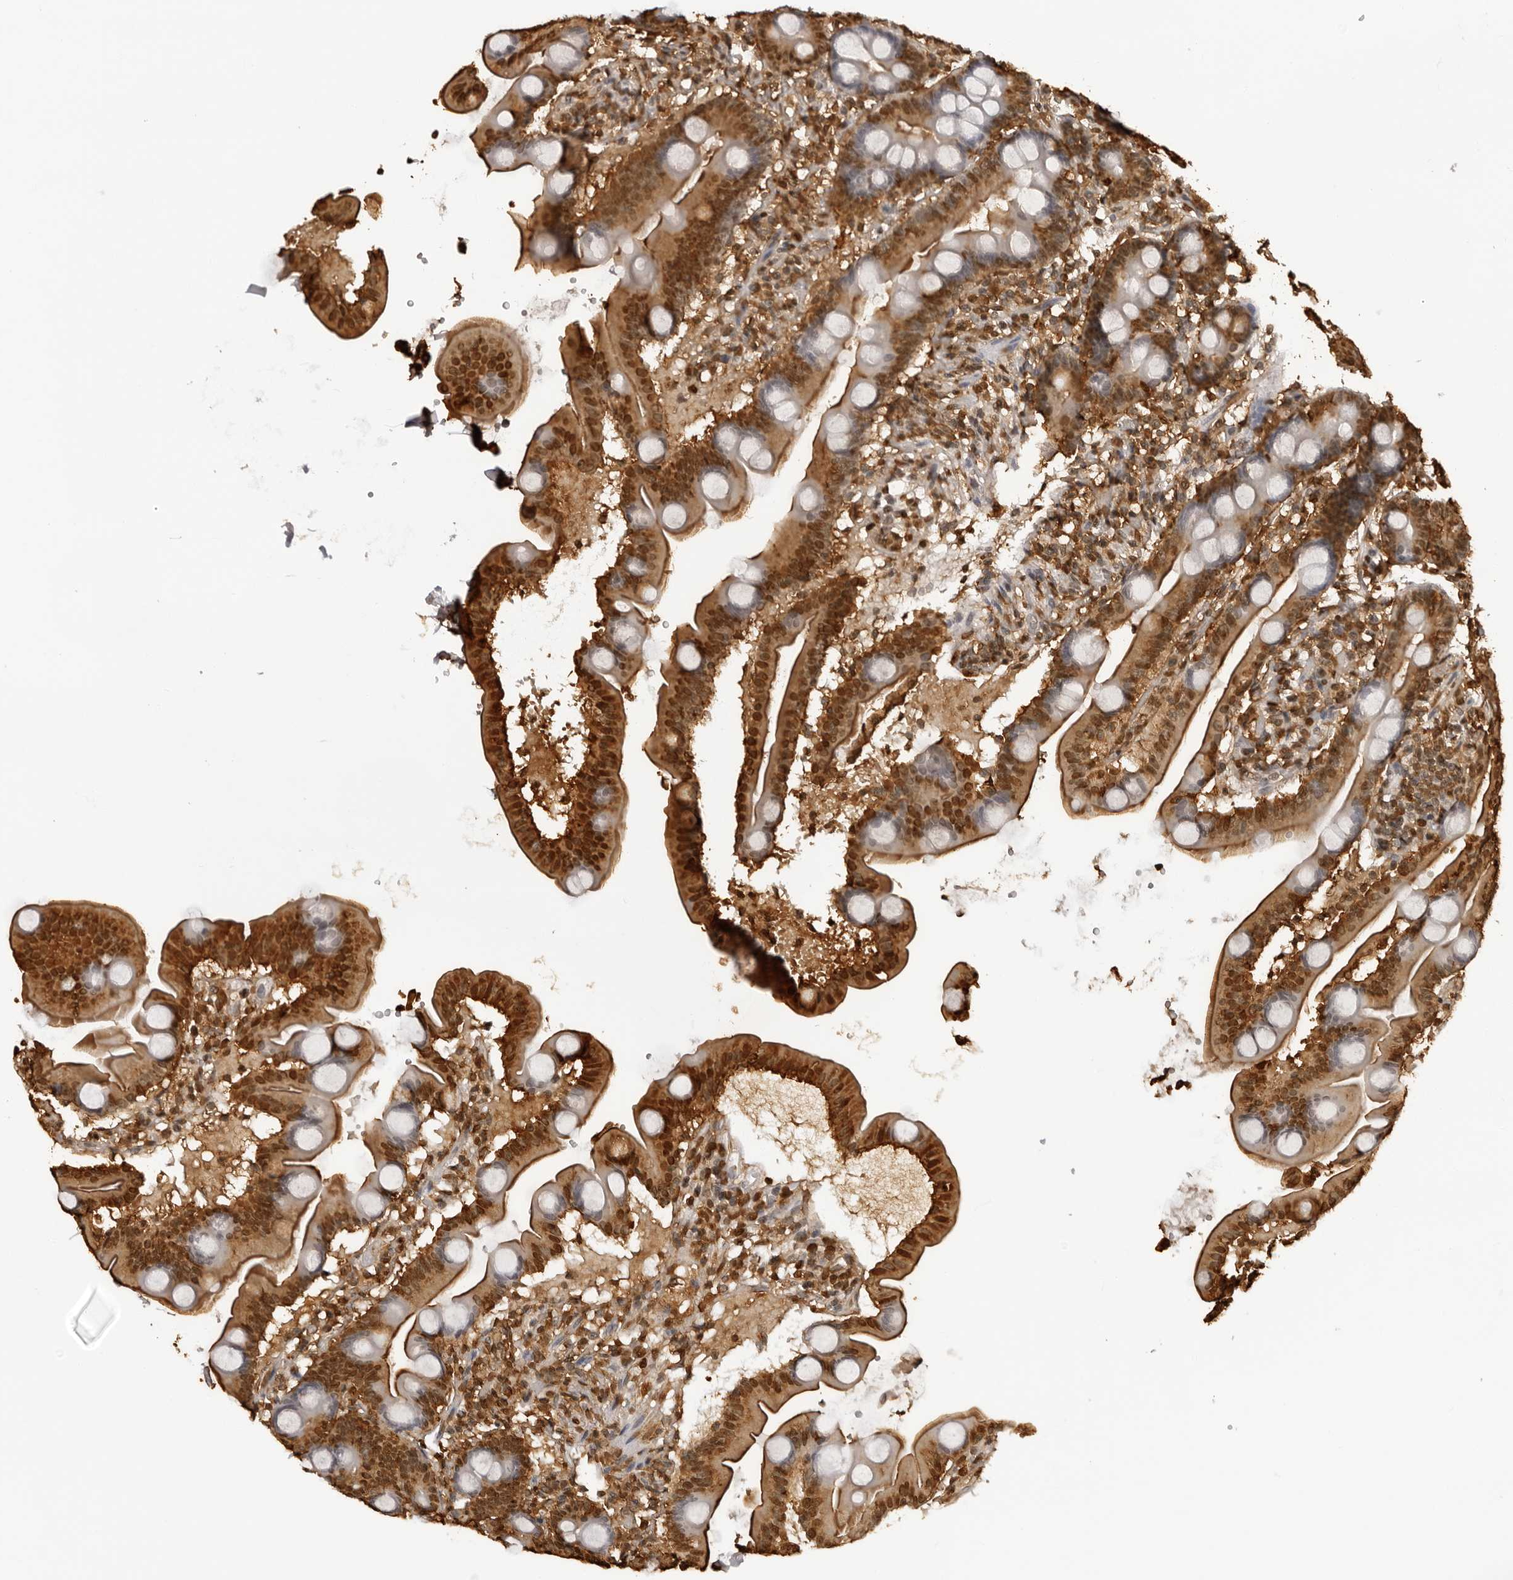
{"staining": {"intensity": "strong", "quantity": ">75%", "location": "cytoplasmic/membranous,nuclear"}, "tissue": "duodenum", "cell_type": "Glandular cells", "image_type": "normal", "snomed": [{"axis": "morphology", "description": "Normal tissue, NOS"}, {"axis": "topography", "description": "Duodenum"}], "caption": "The immunohistochemical stain highlights strong cytoplasmic/membranous,nuclear positivity in glandular cells of normal duodenum.", "gene": "ZFP91", "patient": {"sex": "male", "age": 54}}